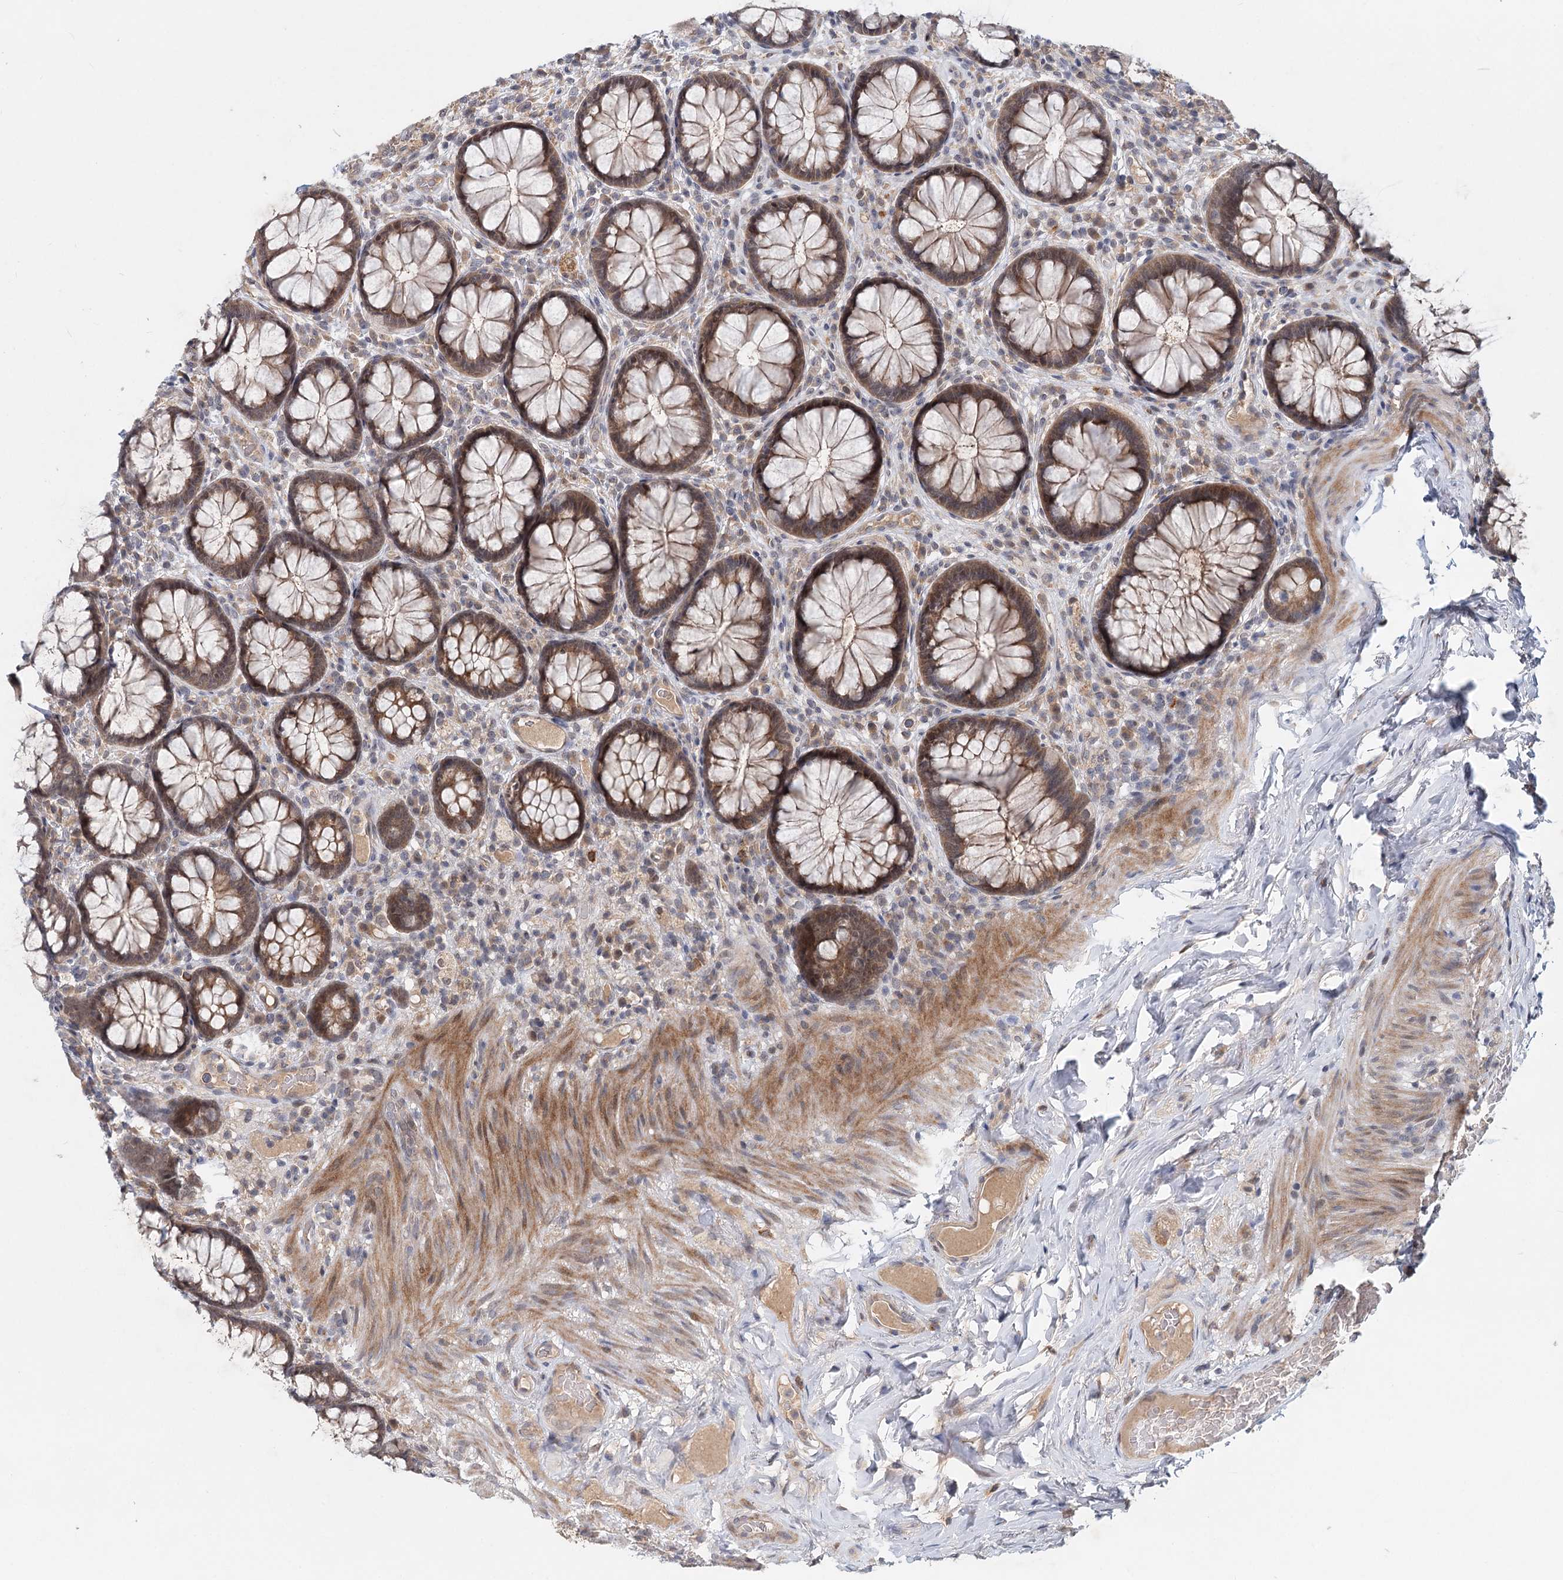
{"staining": {"intensity": "moderate", "quantity": ">75%", "location": "cytoplasmic/membranous,nuclear"}, "tissue": "rectum", "cell_type": "Glandular cells", "image_type": "normal", "snomed": [{"axis": "morphology", "description": "Normal tissue, NOS"}, {"axis": "topography", "description": "Rectum"}], "caption": "A micrograph of rectum stained for a protein reveals moderate cytoplasmic/membranous,nuclear brown staining in glandular cells. The protein of interest is stained brown, and the nuclei are stained in blue (DAB (3,3'-diaminobenzidine) IHC with brightfield microscopy, high magnification).", "gene": "AP3B1", "patient": {"sex": "male", "age": 83}}